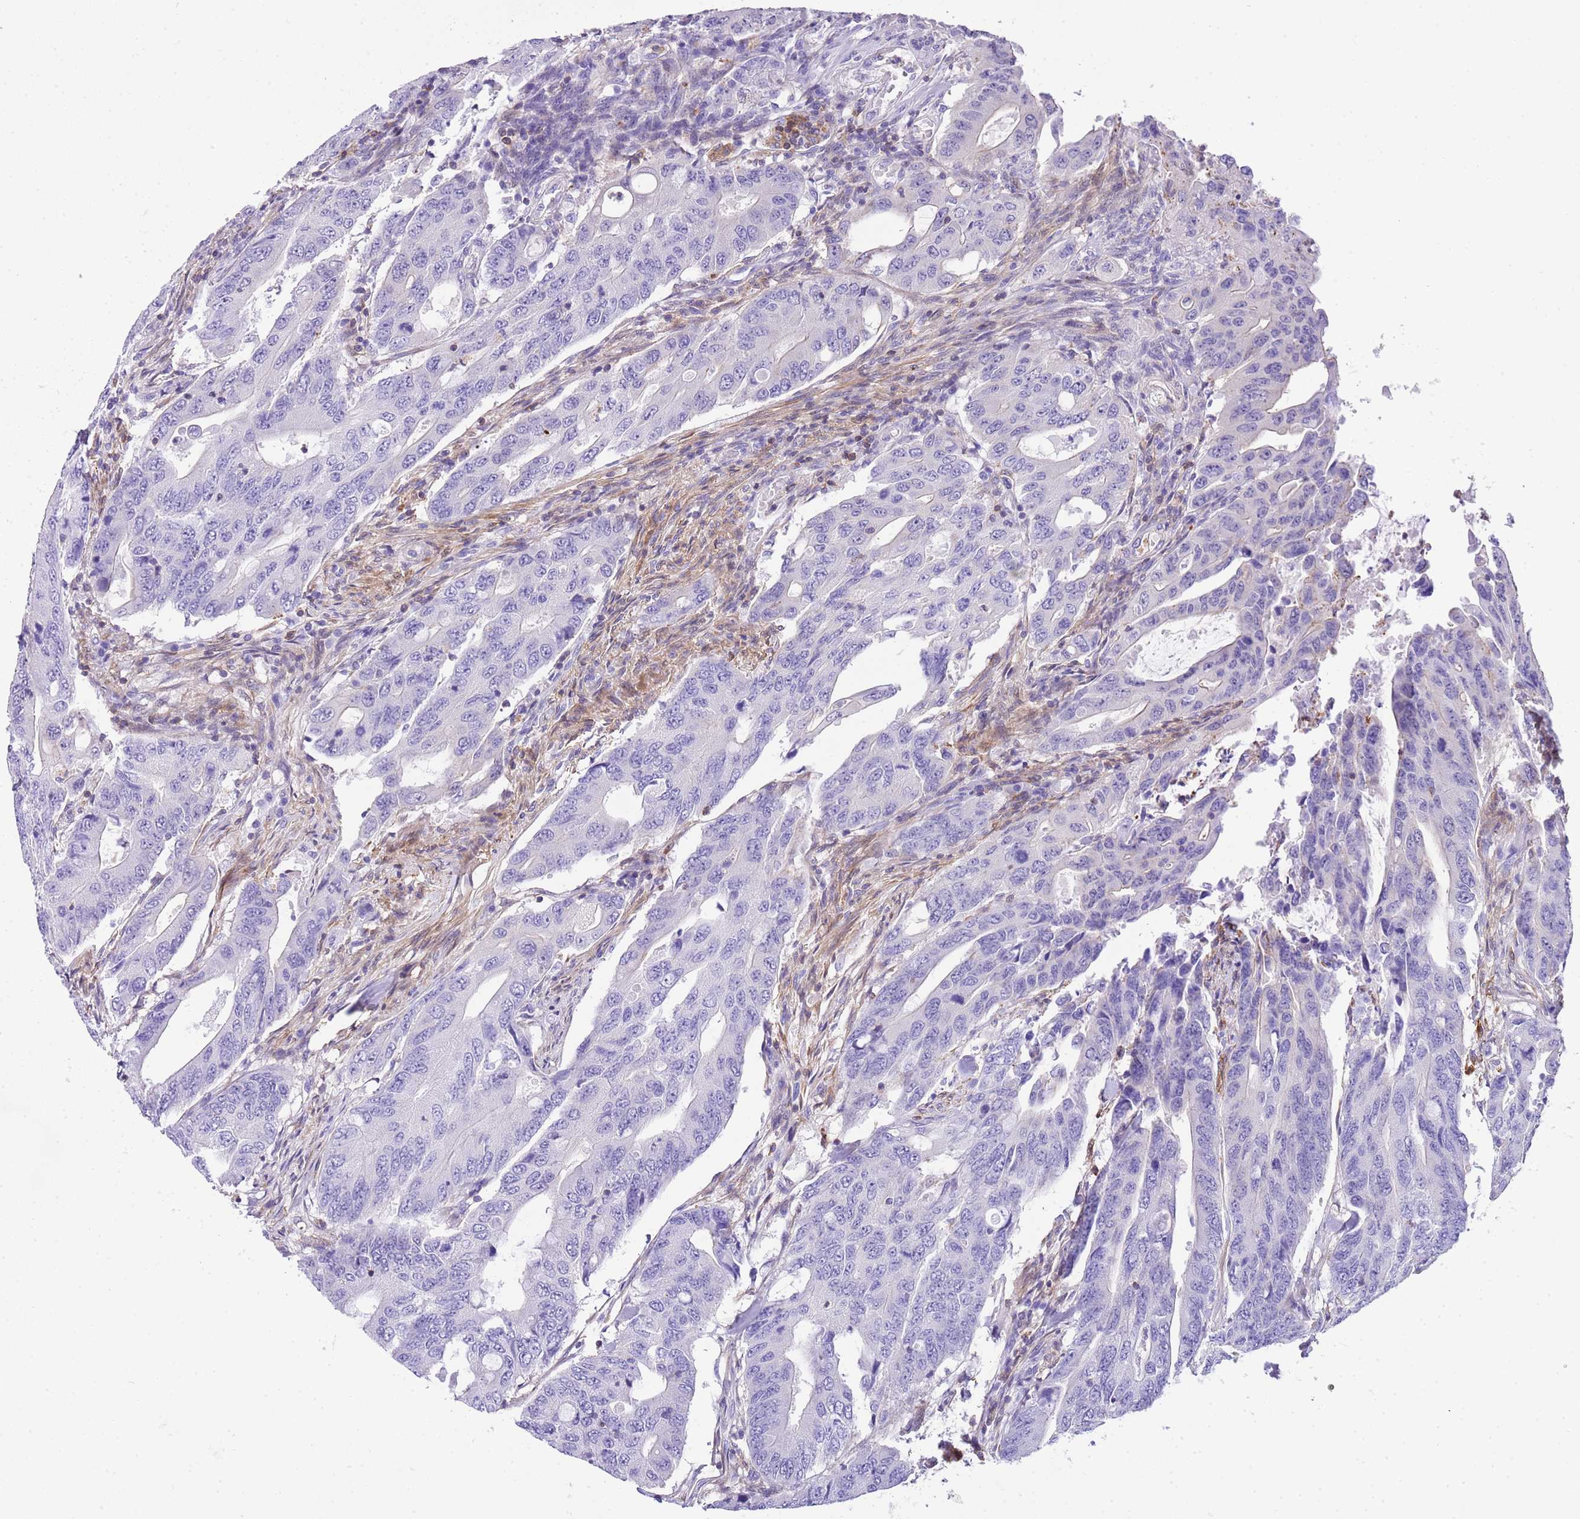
{"staining": {"intensity": "negative", "quantity": "none", "location": "none"}, "tissue": "colorectal cancer", "cell_type": "Tumor cells", "image_type": "cancer", "snomed": [{"axis": "morphology", "description": "Adenocarcinoma, NOS"}, {"axis": "topography", "description": "Colon"}], "caption": "Immunohistochemistry (IHC) of human adenocarcinoma (colorectal) shows no positivity in tumor cells.", "gene": "CNN2", "patient": {"sex": "male", "age": 71}}